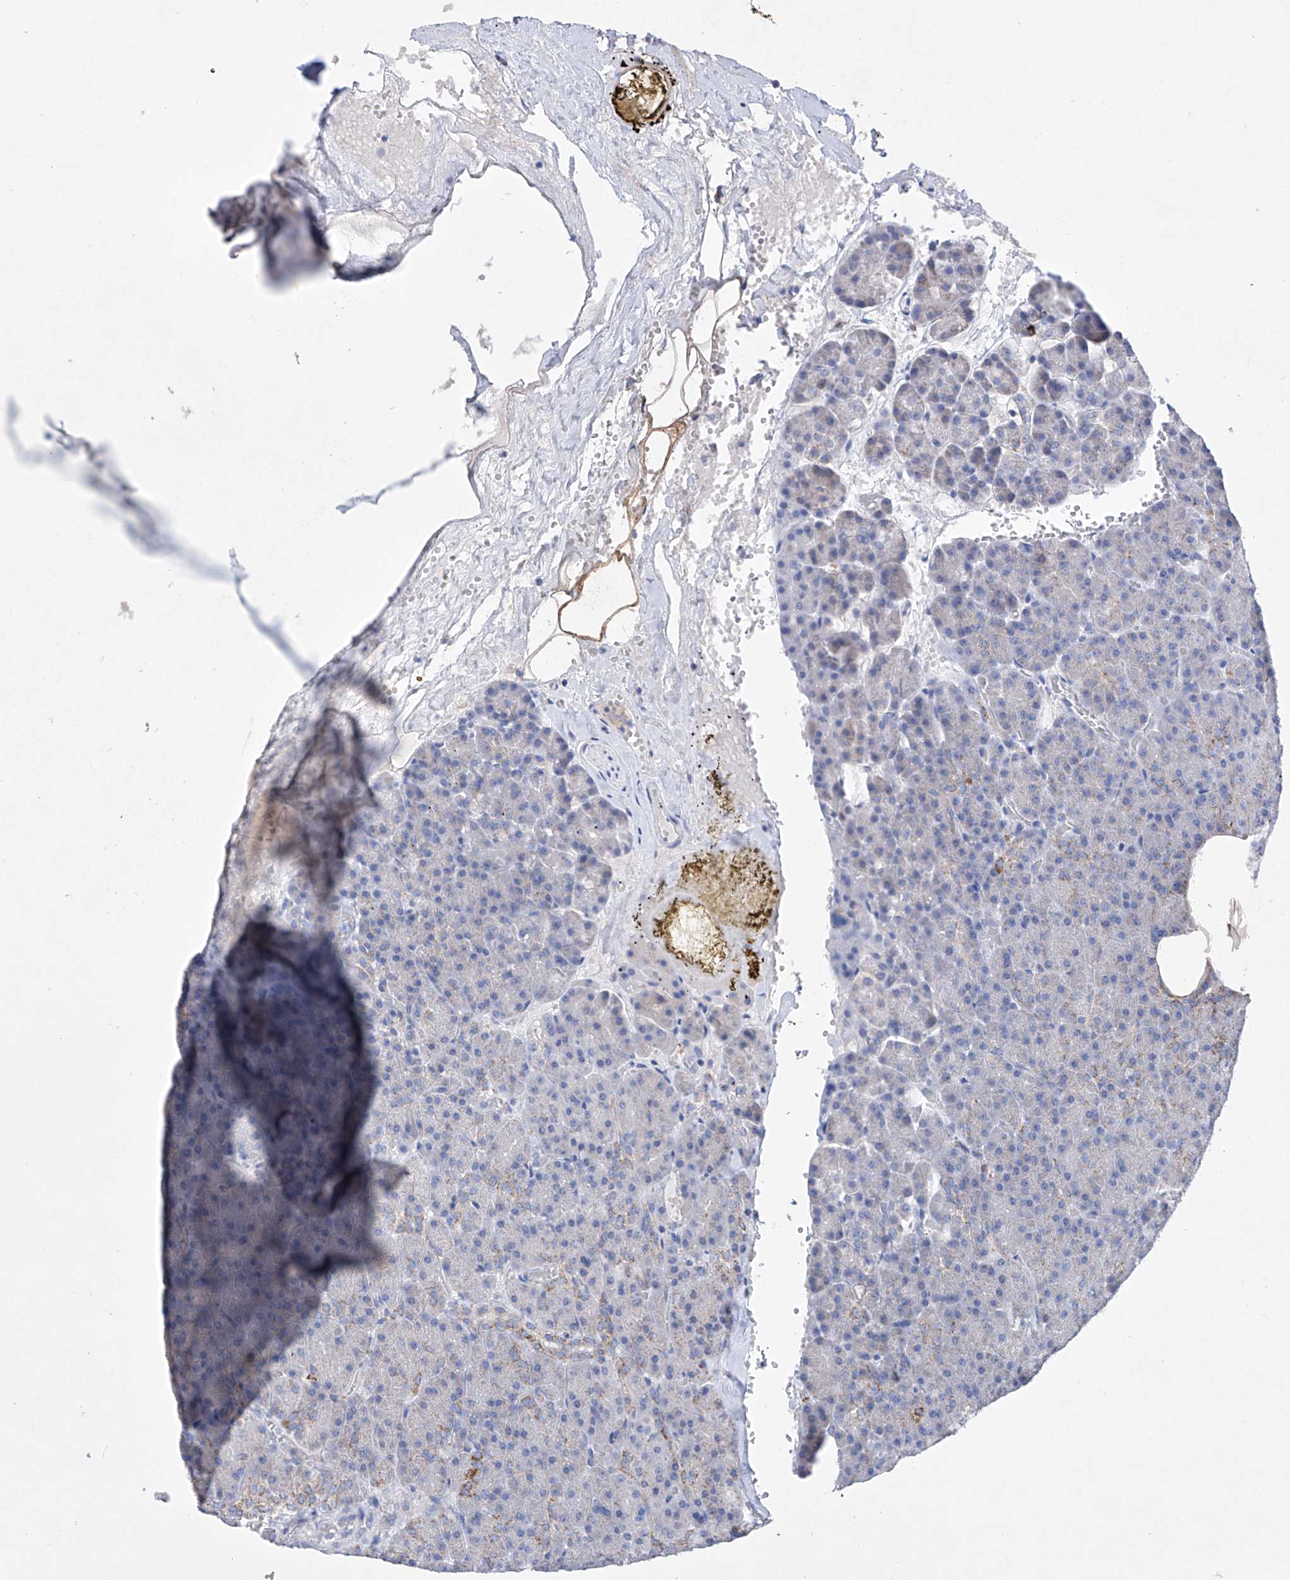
{"staining": {"intensity": "strong", "quantity": "25%-75%", "location": "cytoplasmic/membranous"}, "tissue": "pancreas", "cell_type": "Exocrine glandular cells", "image_type": "normal", "snomed": [{"axis": "morphology", "description": "Normal tissue, NOS"}, {"axis": "morphology", "description": "Carcinoid, malignant, NOS"}, {"axis": "topography", "description": "Pancreas"}], "caption": "Pancreas stained with immunohistochemistry (IHC) reveals strong cytoplasmic/membranous positivity in approximately 25%-75% of exocrine glandular cells.", "gene": "NRROS", "patient": {"sex": "female", "age": 35}}